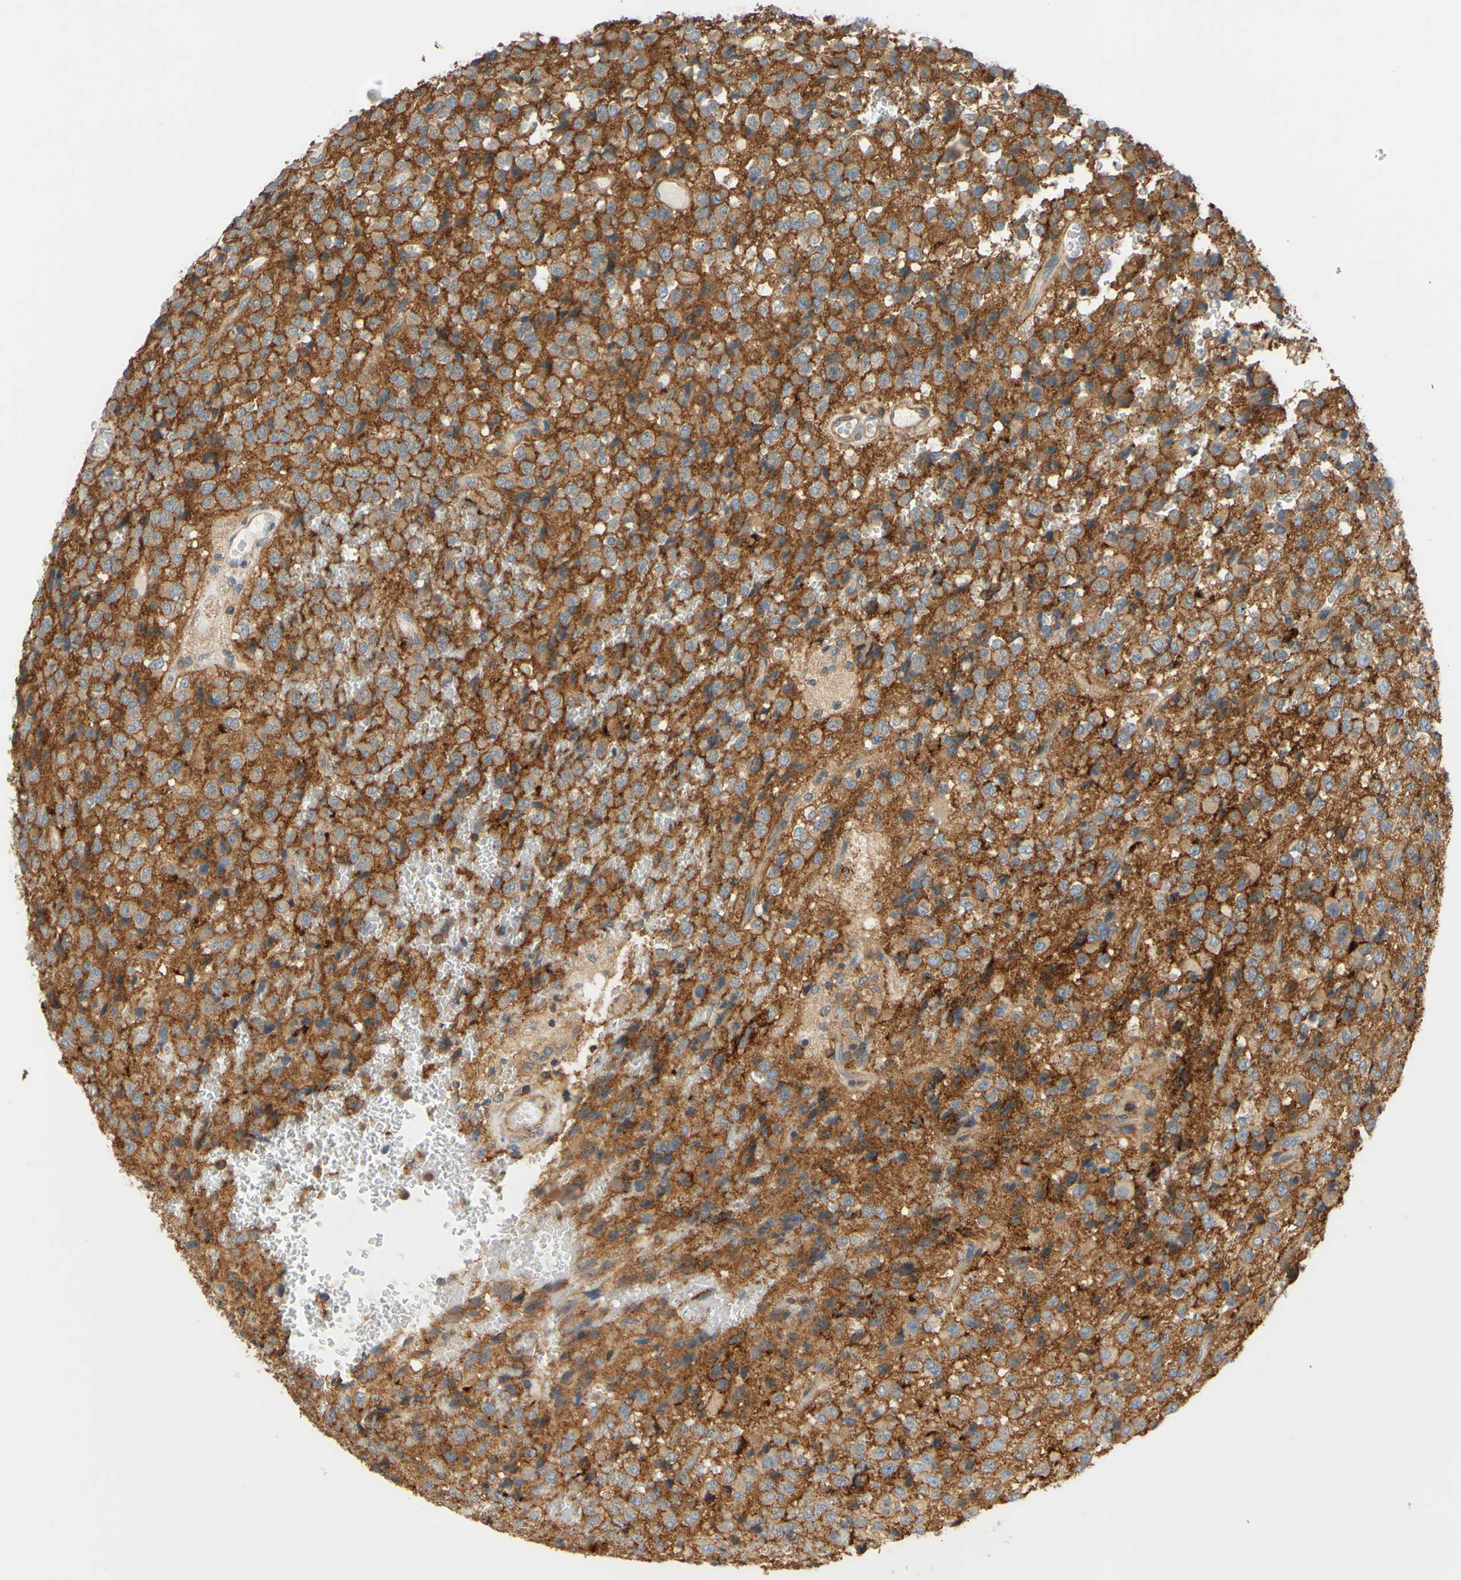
{"staining": {"intensity": "moderate", "quantity": ">75%", "location": "cytoplasmic/membranous"}, "tissue": "glioma", "cell_type": "Tumor cells", "image_type": "cancer", "snomed": [{"axis": "morphology", "description": "Glioma, malignant, High grade"}, {"axis": "topography", "description": "pancreas cauda"}], "caption": "This image demonstrates immunohistochemistry (IHC) staining of glioma, with medium moderate cytoplasmic/membranous positivity in about >75% of tumor cells.", "gene": "POR", "patient": {"sex": "male", "age": 60}}